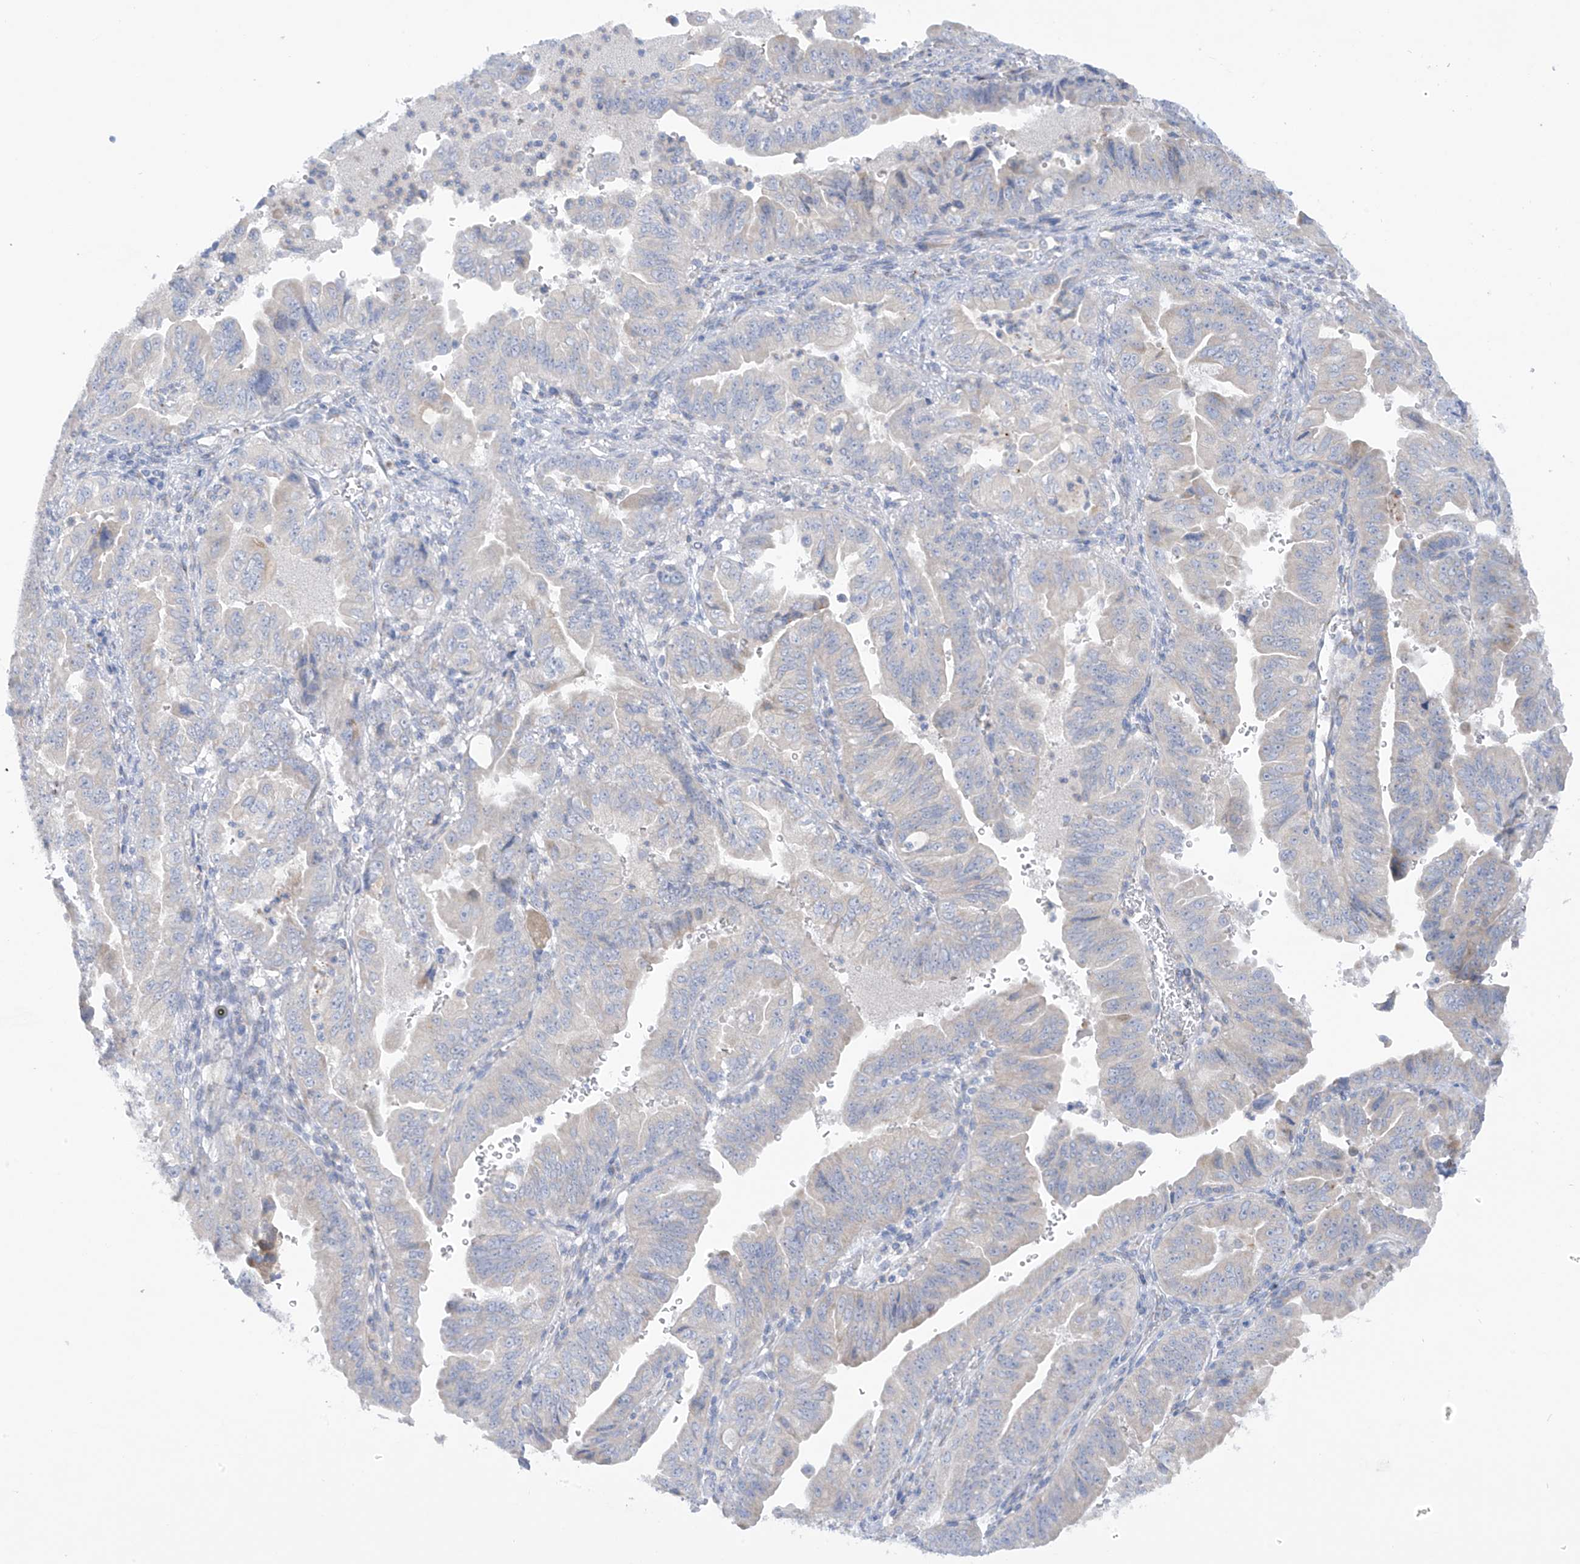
{"staining": {"intensity": "negative", "quantity": "none", "location": "none"}, "tissue": "pancreatic cancer", "cell_type": "Tumor cells", "image_type": "cancer", "snomed": [{"axis": "morphology", "description": "Adenocarcinoma, NOS"}, {"axis": "topography", "description": "Pancreas"}], "caption": "Immunohistochemistry photomicrograph of neoplastic tissue: human pancreatic cancer stained with DAB shows no significant protein positivity in tumor cells.", "gene": "TRMT2B", "patient": {"sex": "male", "age": 70}}